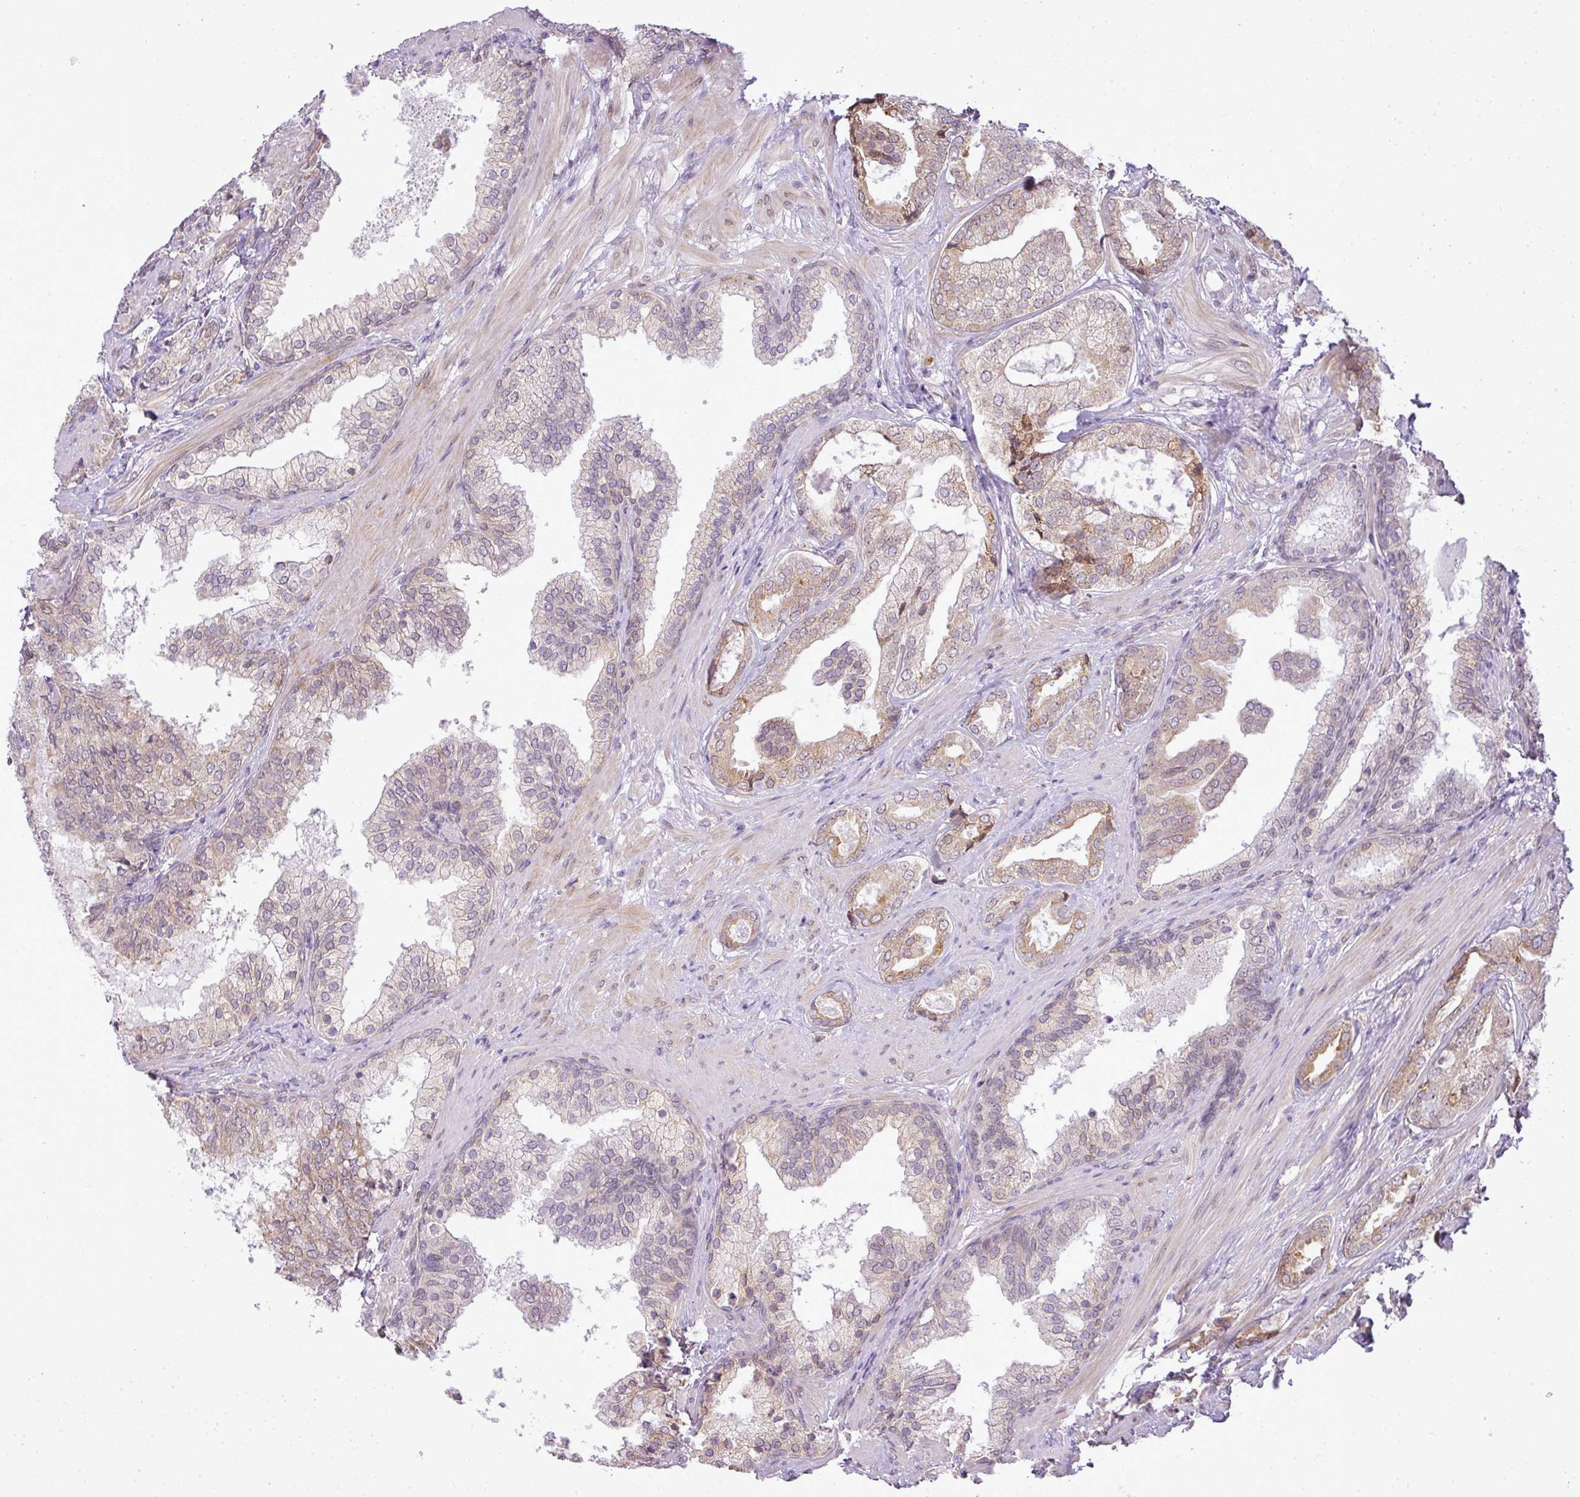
{"staining": {"intensity": "weak", "quantity": "<25%", "location": "cytoplasmic/membranous"}, "tissue": "prostate cancer", "cell_type": "Tumor cells", "image_type": "cancer", "snomed": [{"axis": "morphology", "description": "Adenocarcinoma, High grade"}, {"axis": "topography", "description": "Prostate"}], "caption": "Tumor cells show no significant protein staining in prostate high-grade adenocarcinoma.", "gene": "COX18", "patient": {"sex": "male", "age": 60}}